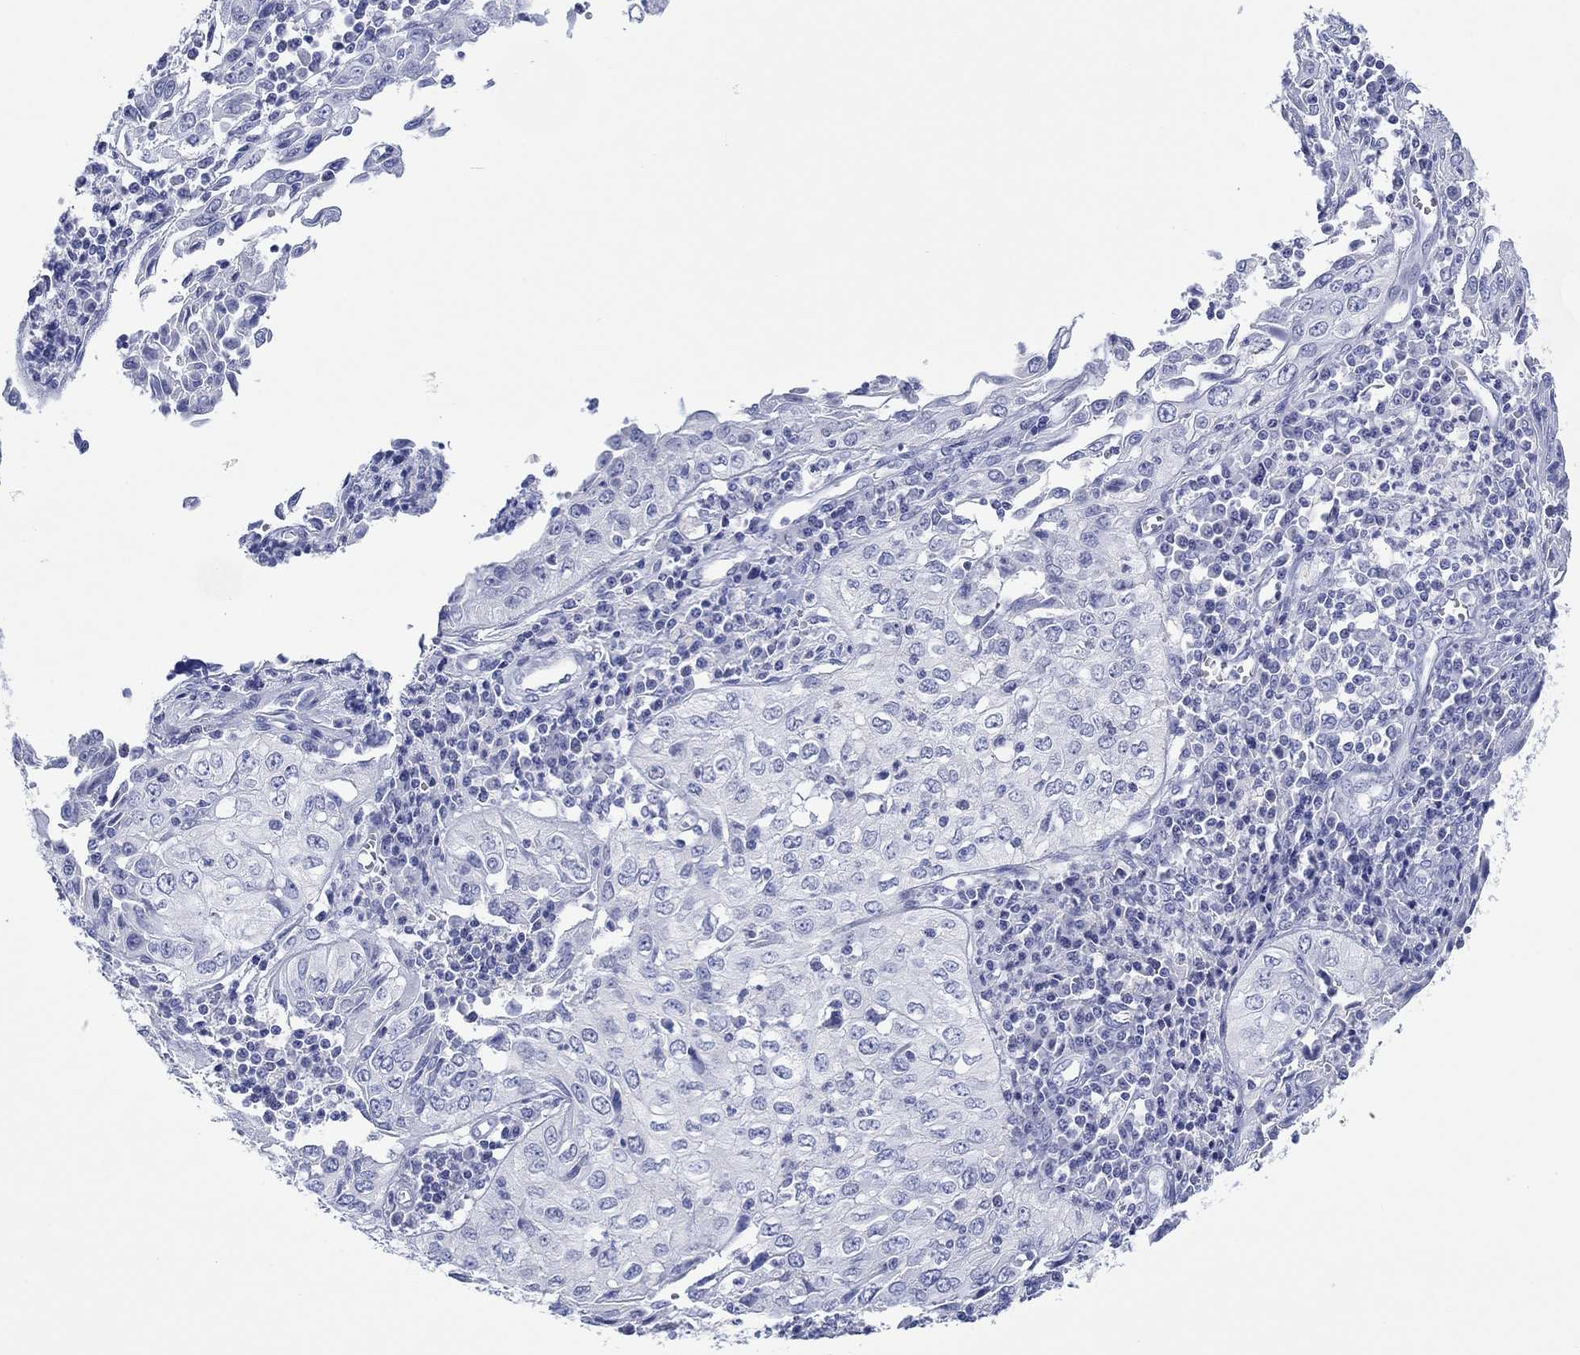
{"staining": {"intensity": "negative", "quantity": "none", "location": "none"}, "tissue": "cervical cancer", "cell_type": "Tumor cells", "image_type": "cancer", "snomed": [{"axis": "morphology", "description": "Squamous cell carcinoma, NOS"}, {"axis": "topography", "description": "Cervix"}], "caption": "DAB (3,3'-diaminobenzidine) immunohistochemical staining of human cervical cancer (squamous cell carcinoma) shows no significant positivity in tumor cells. Nuclei are stained in blue.", "gene": "MLANA", "patient": {"sex": "female", "age": 24}}